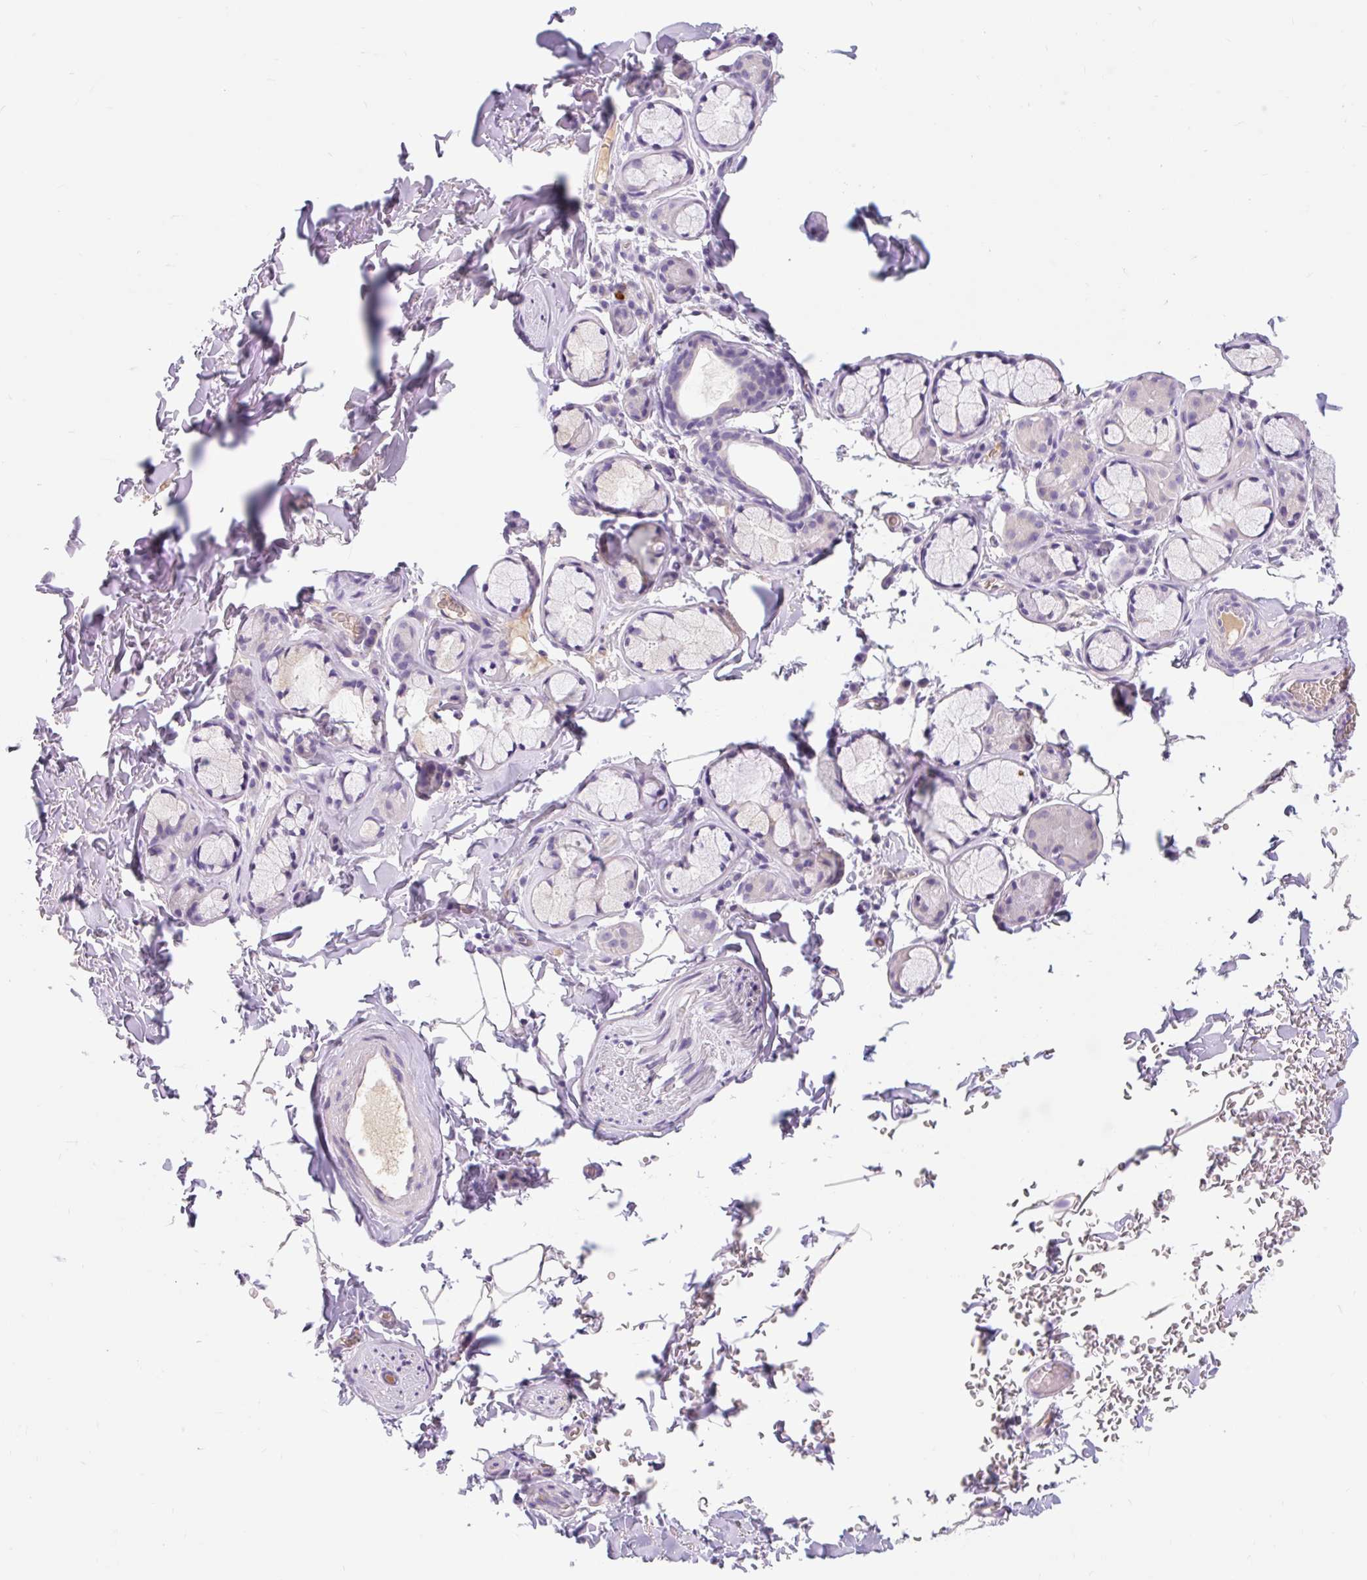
{"staining": {"intensity": "negative", "quantity": "none", "location": "none"}, "tissue": "adipose tissue", "cell_type": "Adipocytes", "image_type": "normal", "snomed": [{"axis": "morphology", "description": "Normal tissue, NOS"}, {"axis": "topography", "description": "Cartilage tissue"}, {"axis": "topography", "description": "Bronchus"}, {"axis": "topography", "description": "Peripheral nerve tissue"}], "caption": "The immunohistochemistry histopathology image has no significant expression in adipocytes of adipose tissue.", "gene": "SLC28A1", "patient": {"sex": "male", "age": 67}}